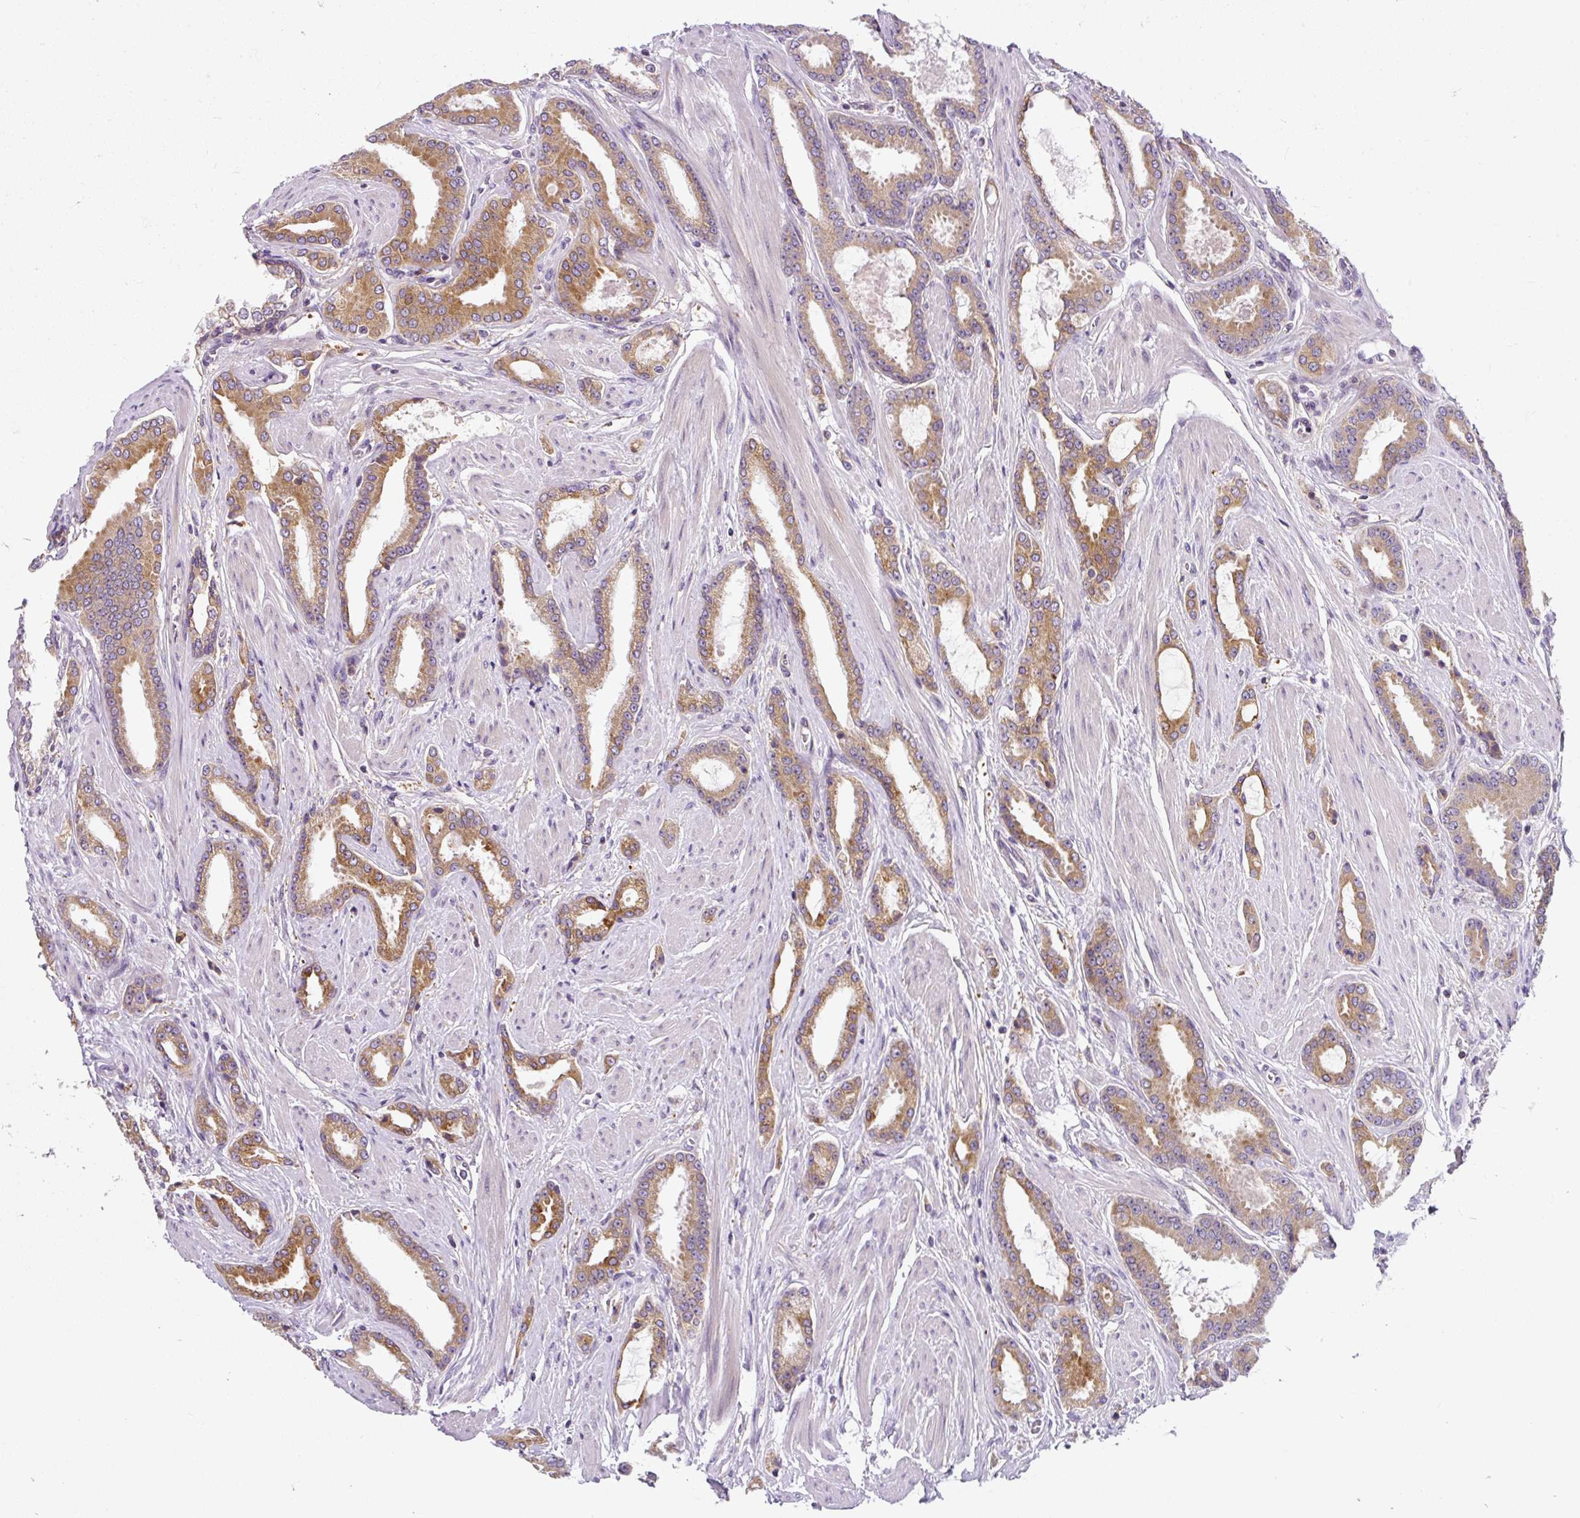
{"staining": {"intensity": "moderate", "quantity": ">75%", "location": "cytoplasmic/membranous"}, "tissue": "prostate cancer", "cell_type": "Tumor cells", "image_type": "cancer", "snomed": [{"axis": "morphology", "description": "Adenocarcinoma, Low grade"}, {"axis": "topography", "description": "Prostate"}], "caption": "A histopathology image of human low-grade adenocarcinoma (prostate) stained for a protein exhibits moderate cytoplasmic/membranous brown staining in tumor cells. Using DAB (brown) and hematoxylin (blue) stains, captured at high magnification using brightfield microscopy.", "gene": "CYP20A1", "patient": {"sex": "male", "age": 42}}